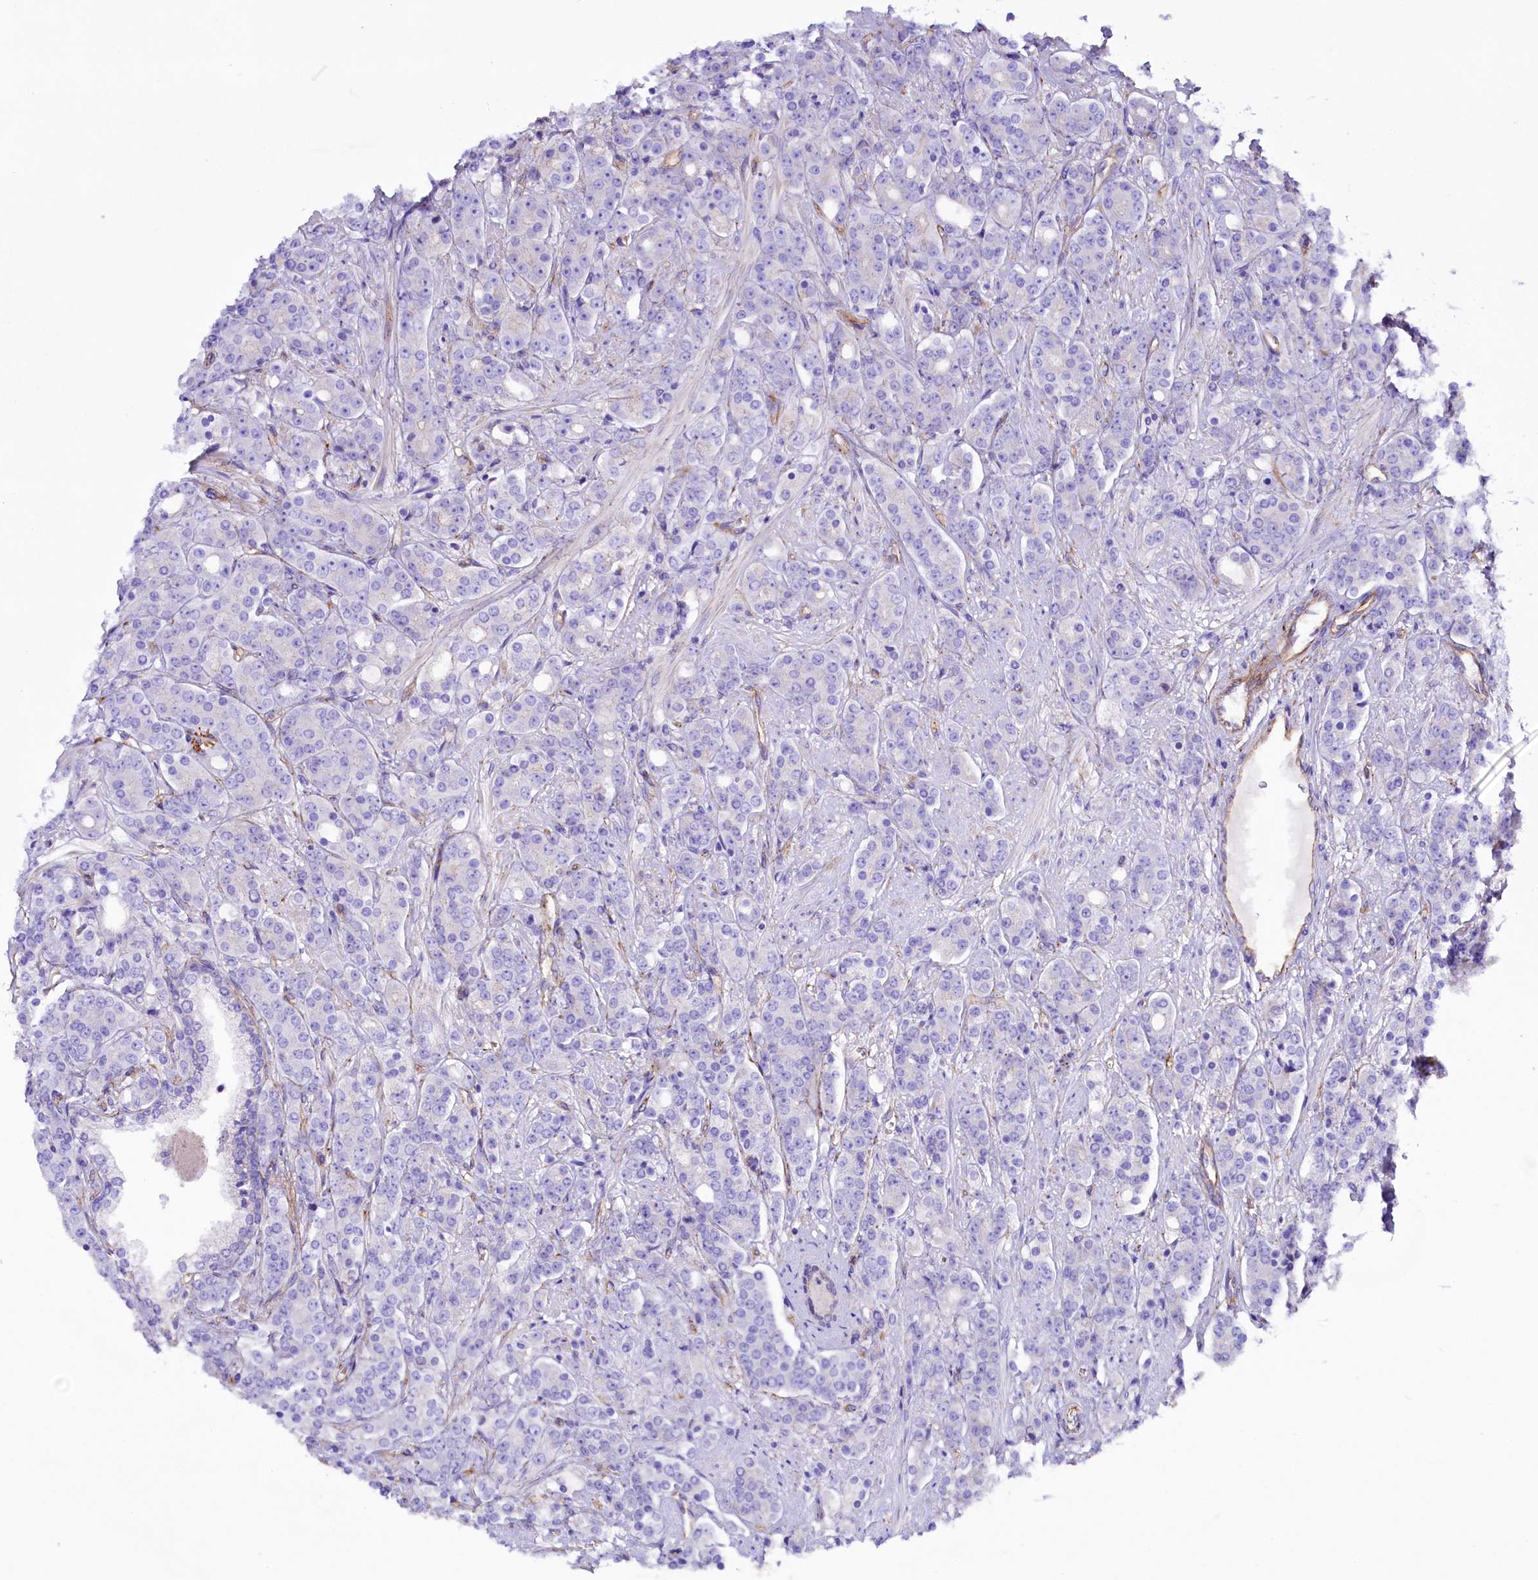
{"staining": {"intensity": "negative", "quantity": "none", "location": "none"}, "tissue": "prostate cancer", "cell_type": "Tumor cells", "image_type": "cancer", "snomed": [{"axis": "morphology", "description": "Adenocarcinoma, High grade"}, {"axis": "topography", "description": "Prostate"}], "caption": "There is no significant staining in tumor cells of prostate cancer.", "gene": "SLF1", "patient": {"sex": "male", "age": 62}}